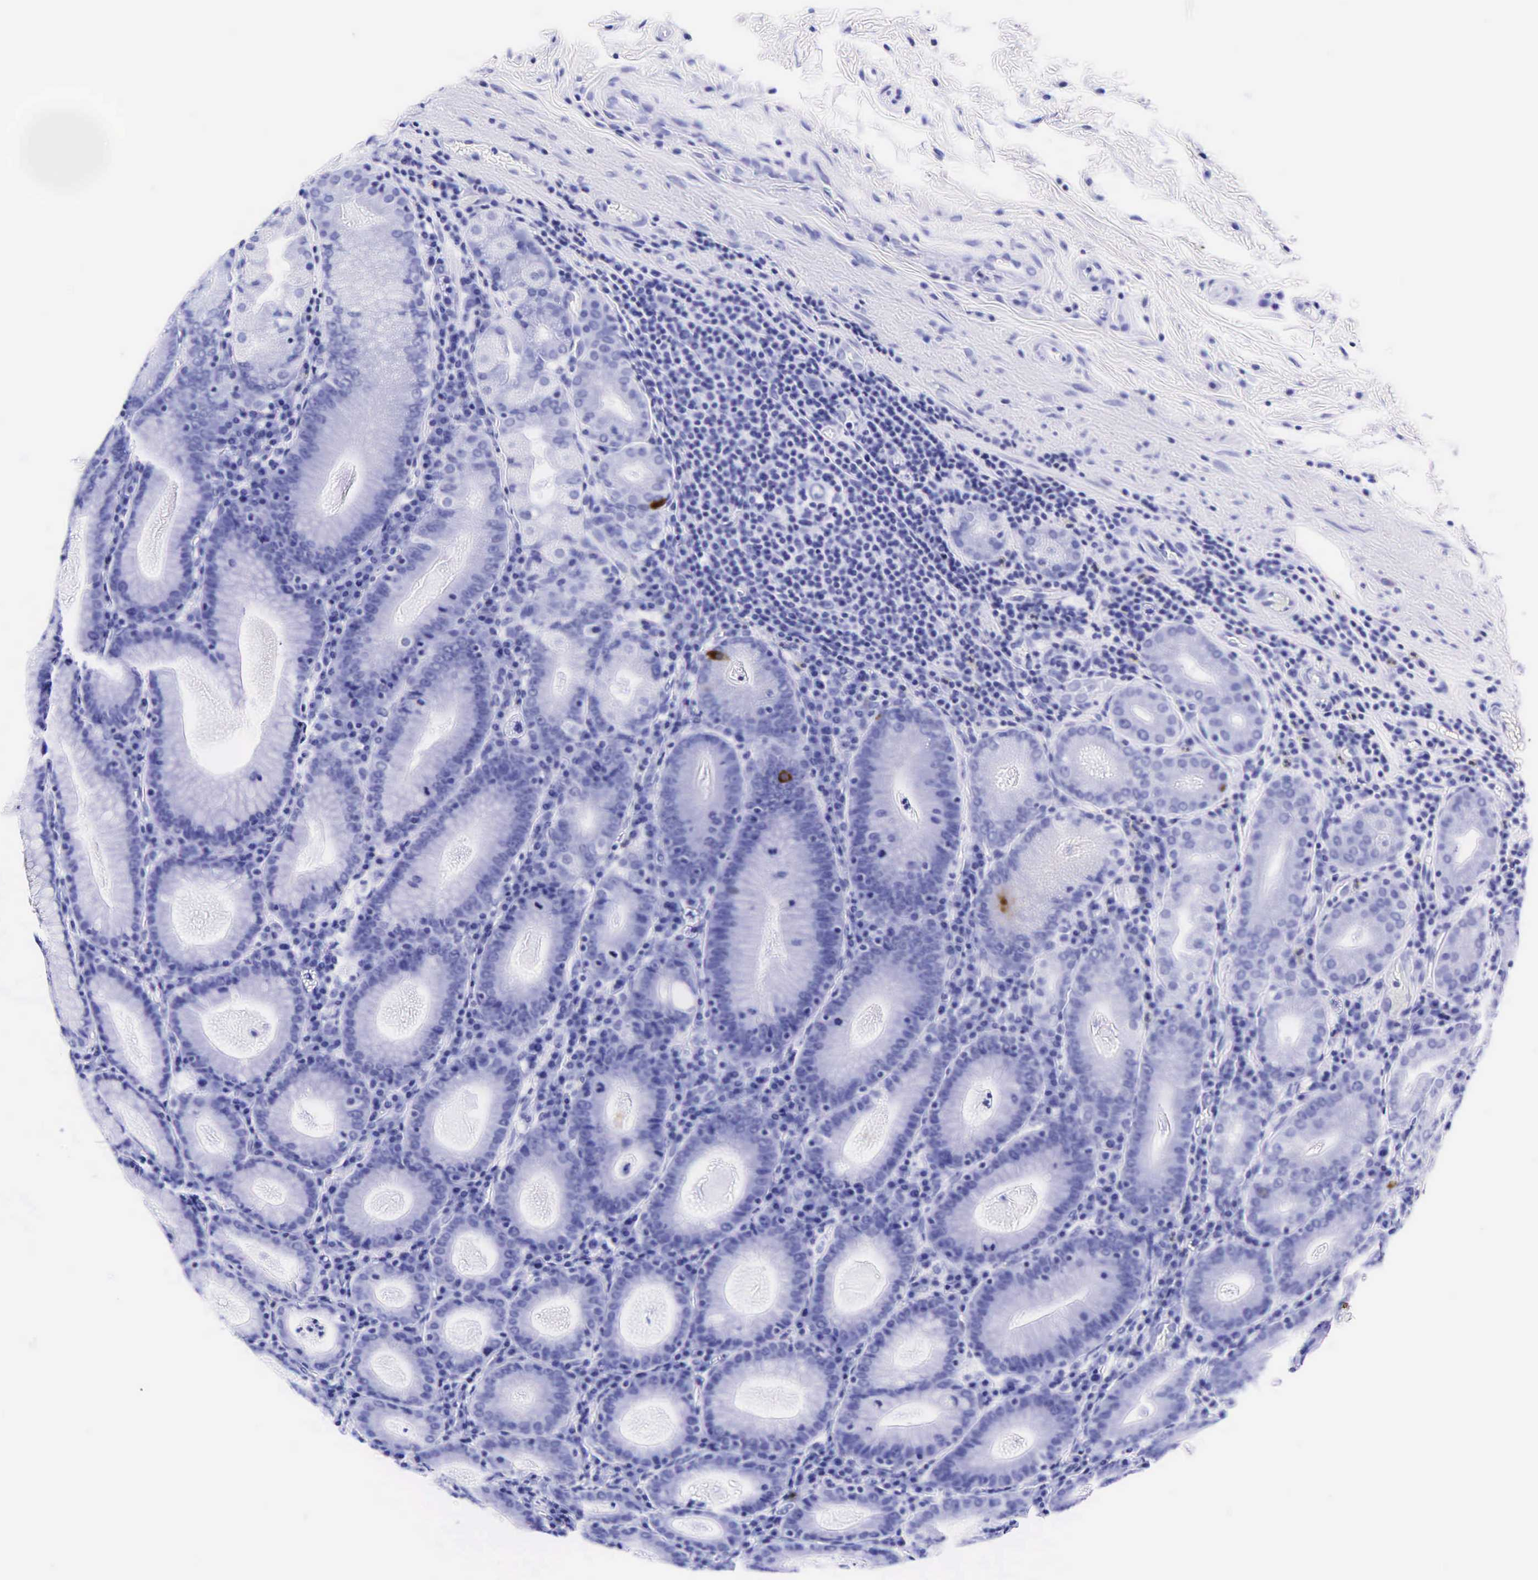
{"staining": {"intensity": "strong", "quantity": "<25%", "location": "cytoplasmic/membranous"}, "tissue": "stomach", "cell_type": "Glandular cells", "image_type": "normal", "snomed": [{"axis": "morphology", "description": "Normal tissue, NOS"}, {"axis": "topography", "description": "Stomach, lower"}], "caption": "An immunohistochemistry micrograph of normal tissue is shown. Protein staining in brown shows strong cytoplasmic/membranous positivity in stomach within glandular cells. (DAB IHC with brightfield microscopy, high magnification).", "gene": "GAST", "patient": {"sex": "female", "age": 43}}